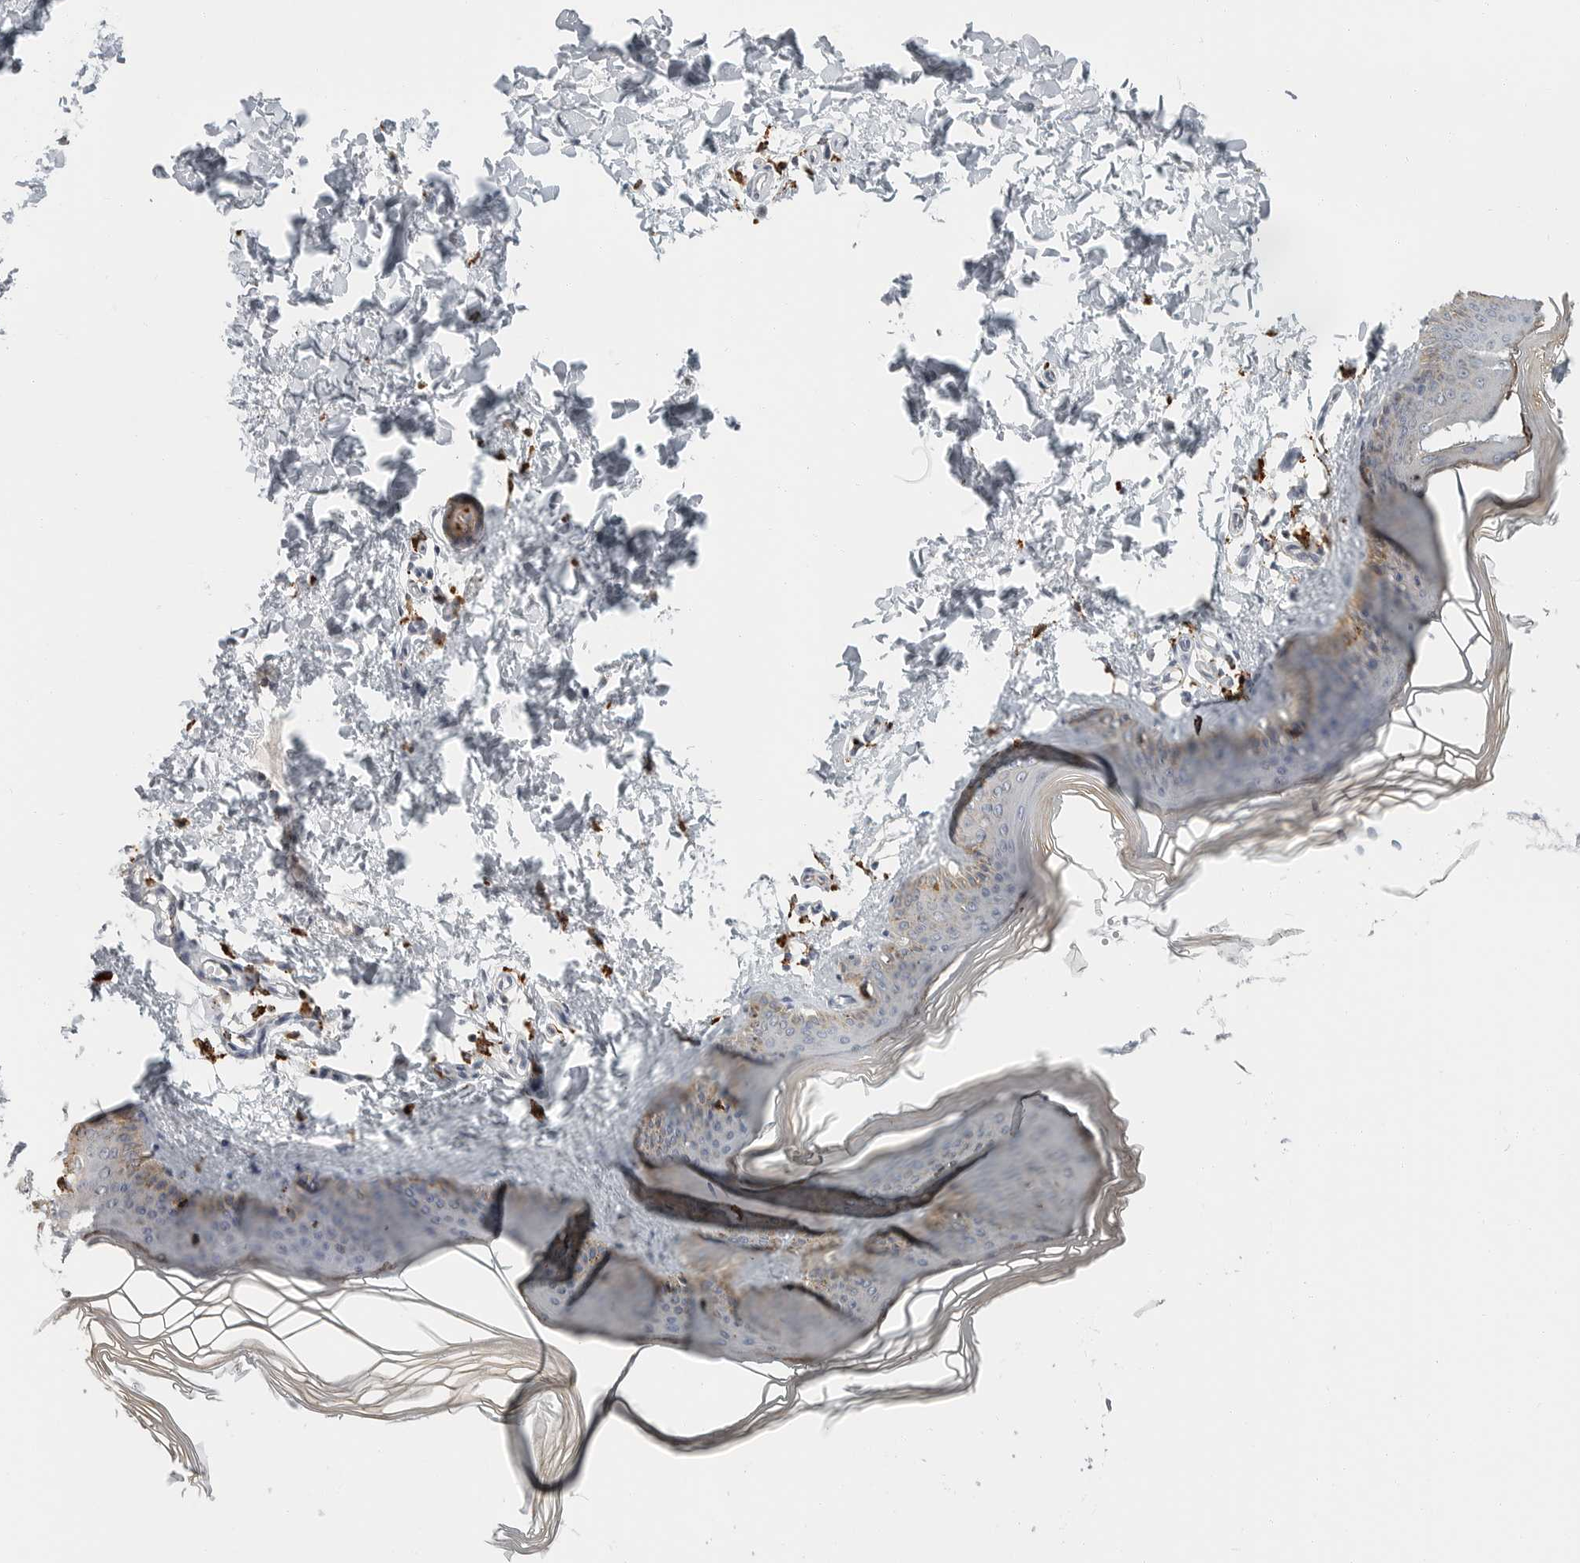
{"staining": {"intensity": "strong", "quantity": ">75%", "location": "cytoplasmic/membranous"}, "tissue": "skin", "cell_type": "Fibroblasts", "image_type": "normal", "snomed": [{"axis": "morphology", "description": "Normal tissue, NOS"}, {"axis": "topography", "description": "Skin"}], "caption": "Brown immunohistochemical staining in normal human skin reveals strong cytoplasmic/membranous expression in approximately >75% of fibroblasts. Ihc stains the protein of interest in brown and the nuclei are stained blue.", "gene": "IFI30", "patient": {"sex": "female", "age": 27}}